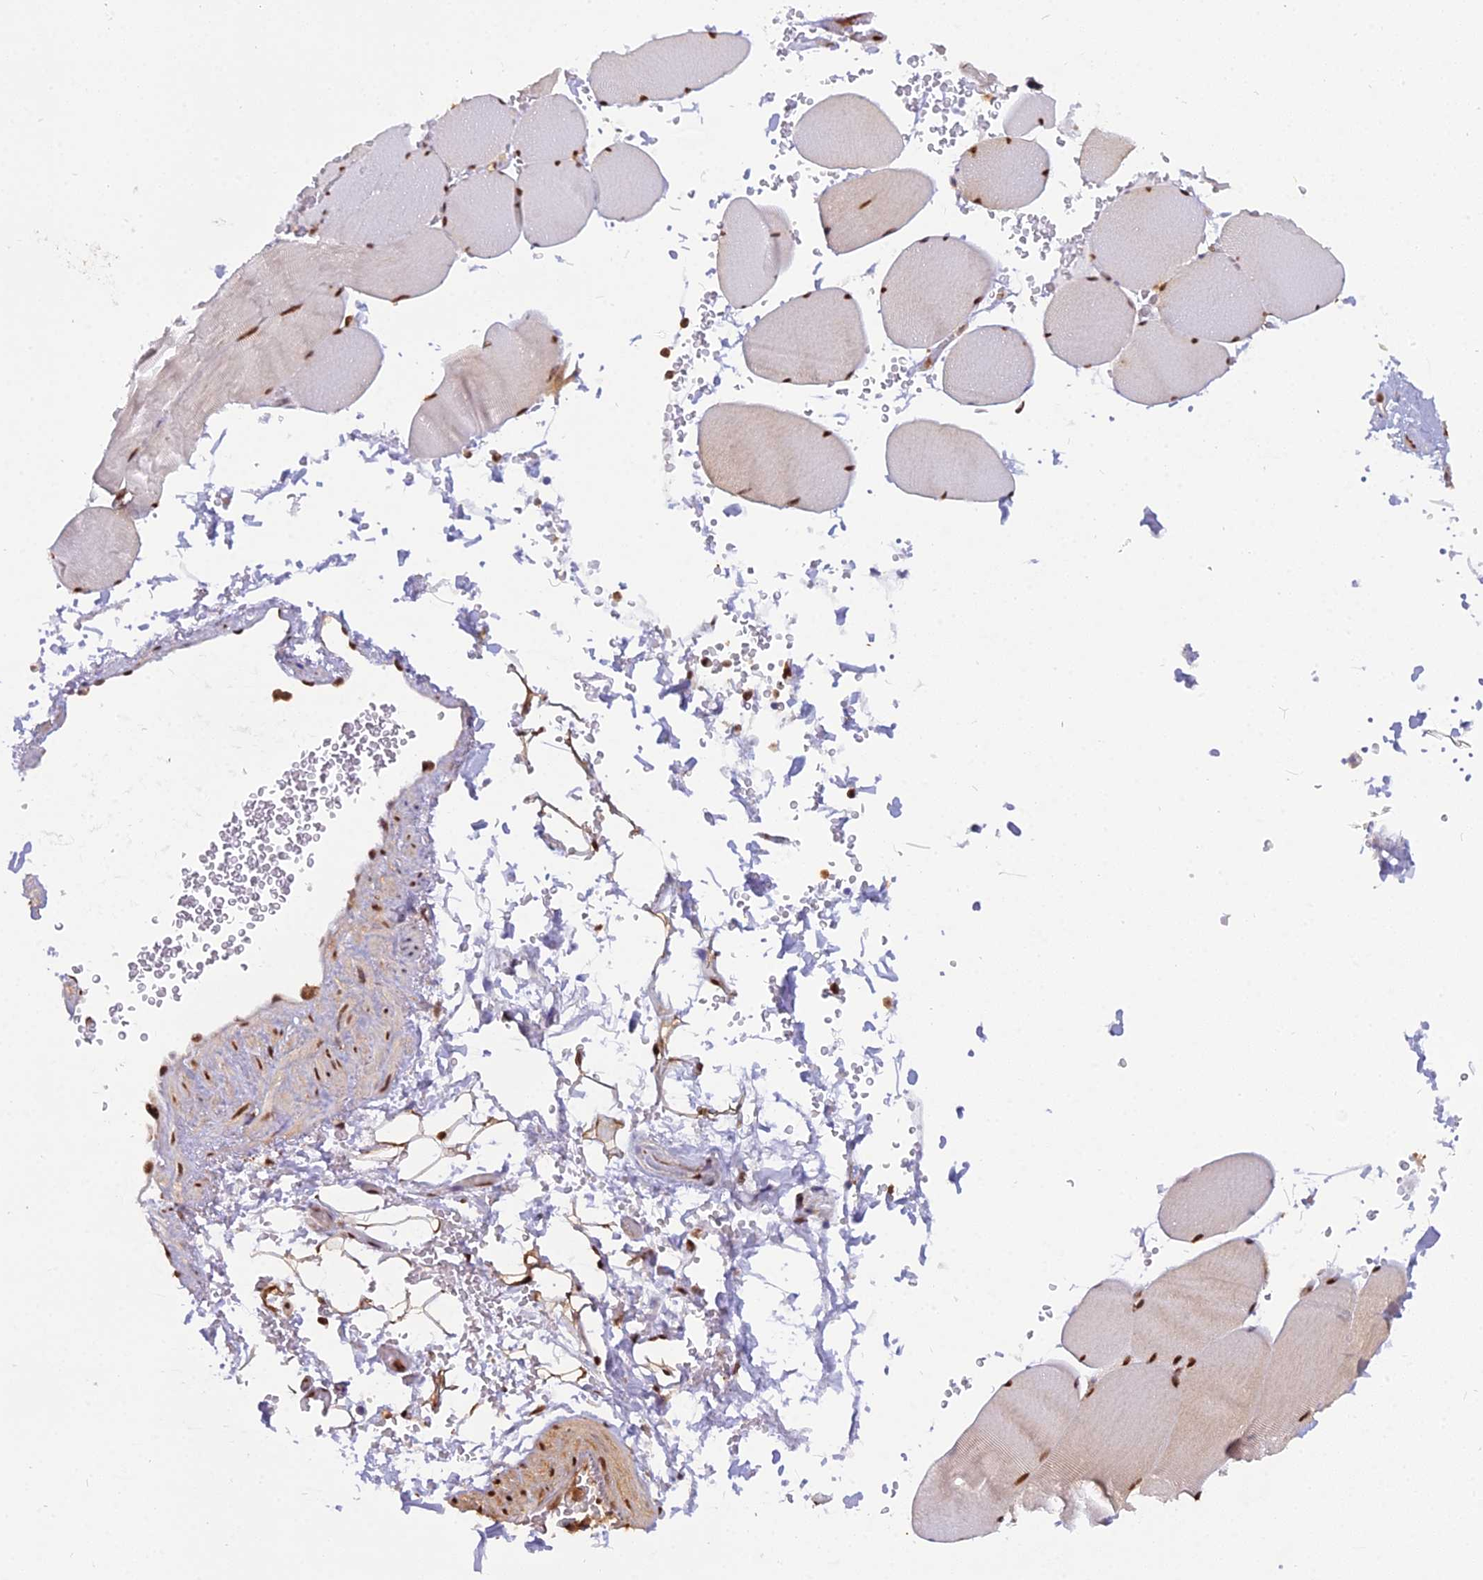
{"staining": {"intensity": "strong", "quantity": ">75%", "location": "nuclear"}, "tissue": "skeletal muscle", "cell_type": "Myocytes", "image_type": "normal", "snomed": [{"axis": "morphology", "description": "Normal tissue, NOS"}, {"axis": "topography", "description": "Skeletal muscle"}, {"axis": "topography", "description": "Head-Neck"}], "caption": "This is an image of immunohistochemistry (IHC) staining of benign skeletal muscle, which shows strong expression in the nuclear of myocytes.", "gene": "NPEPL1", "patient": {"sex": "male", "age": 66}}